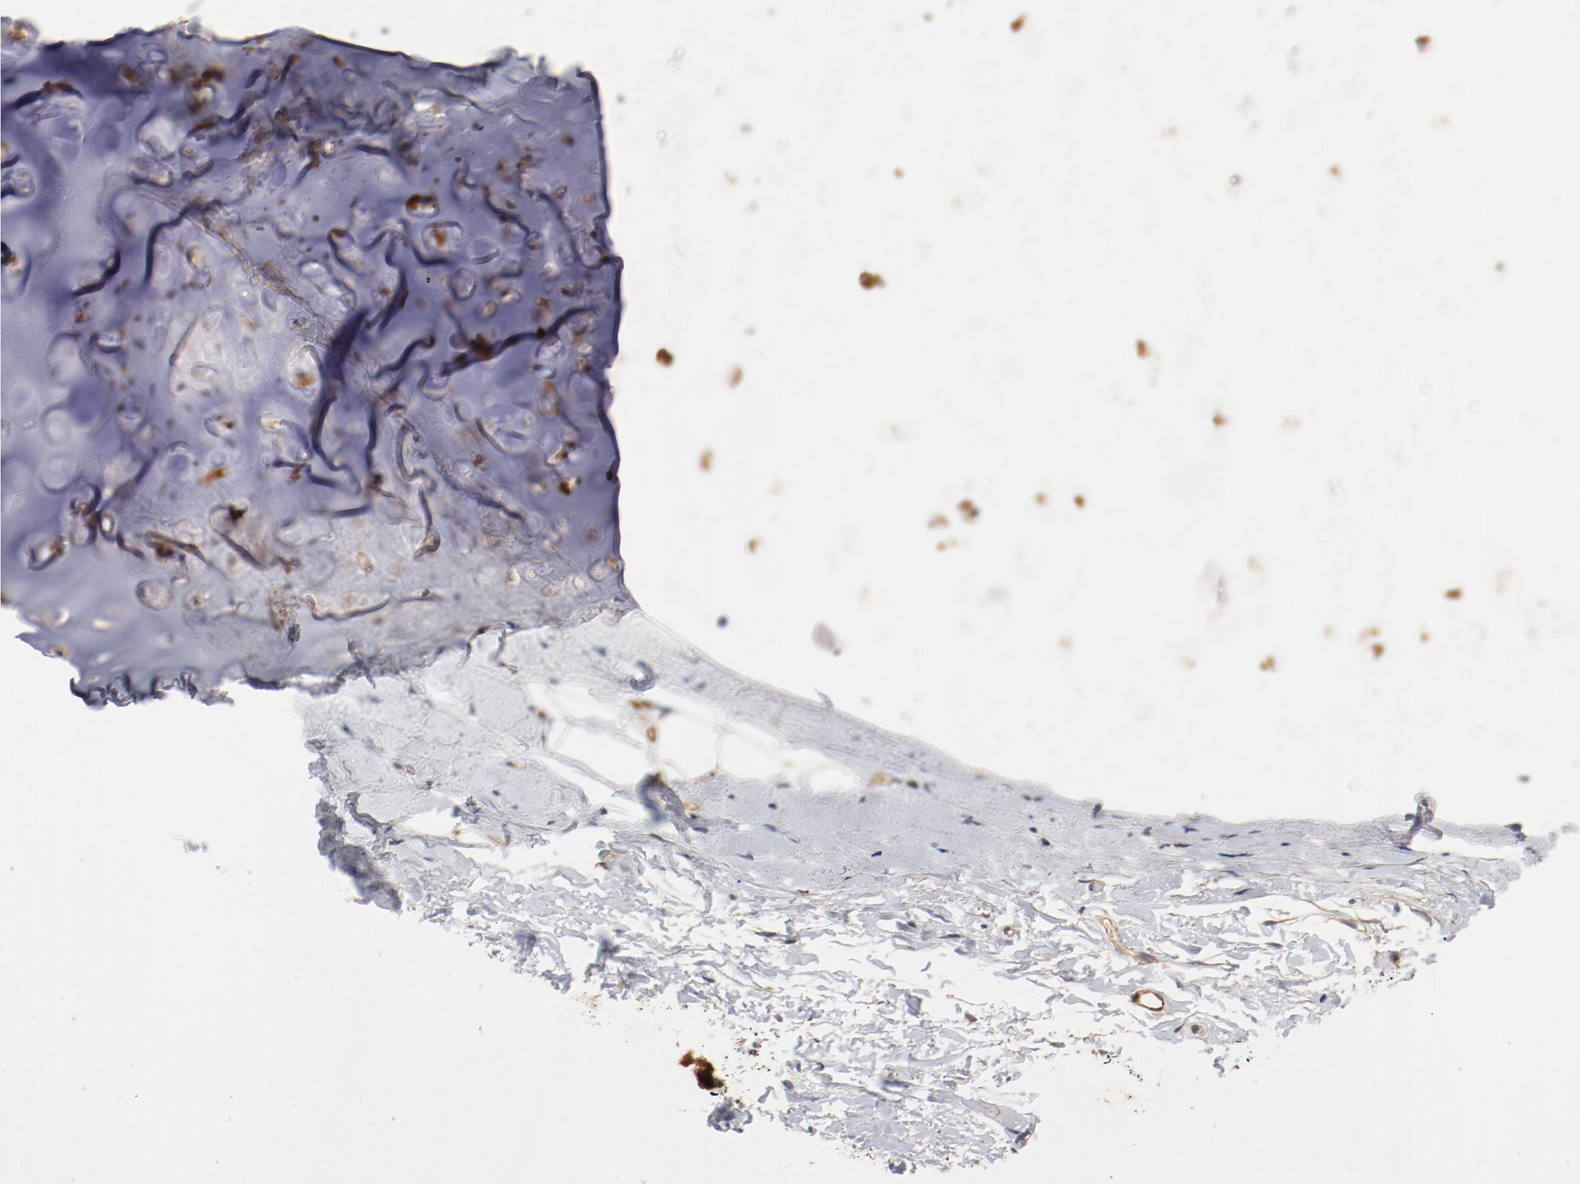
{"staining": {"intensity": "moderate", "quantity": ">75%", "location": "cytoplasmic/membranous"}, "tissue": "adipose tissue", "cell_type": "Adipocytes", "image_type": "normal", "snomed": [{"axis": "morphology", "description": "Normal tissue, NOS"}, {"axis": "topography", "description": "Cartilage tissue"}, {"axis": "topography", "description": "Bronchus"}], "caption": "Immunohistochemical staining of benign human adipose tissue shows >75% levels of moderate cytoplasmic/membranous protein expression in approximately >75% of adipocytes. Using DAB (3,3'-diaminobenzidine) (brown) and hematoxylin (blue) stains, captured at high magnification using brightfield microscopy.", "gene": "PITPNM2", "patient": {"sex": "female", "age": 73}}